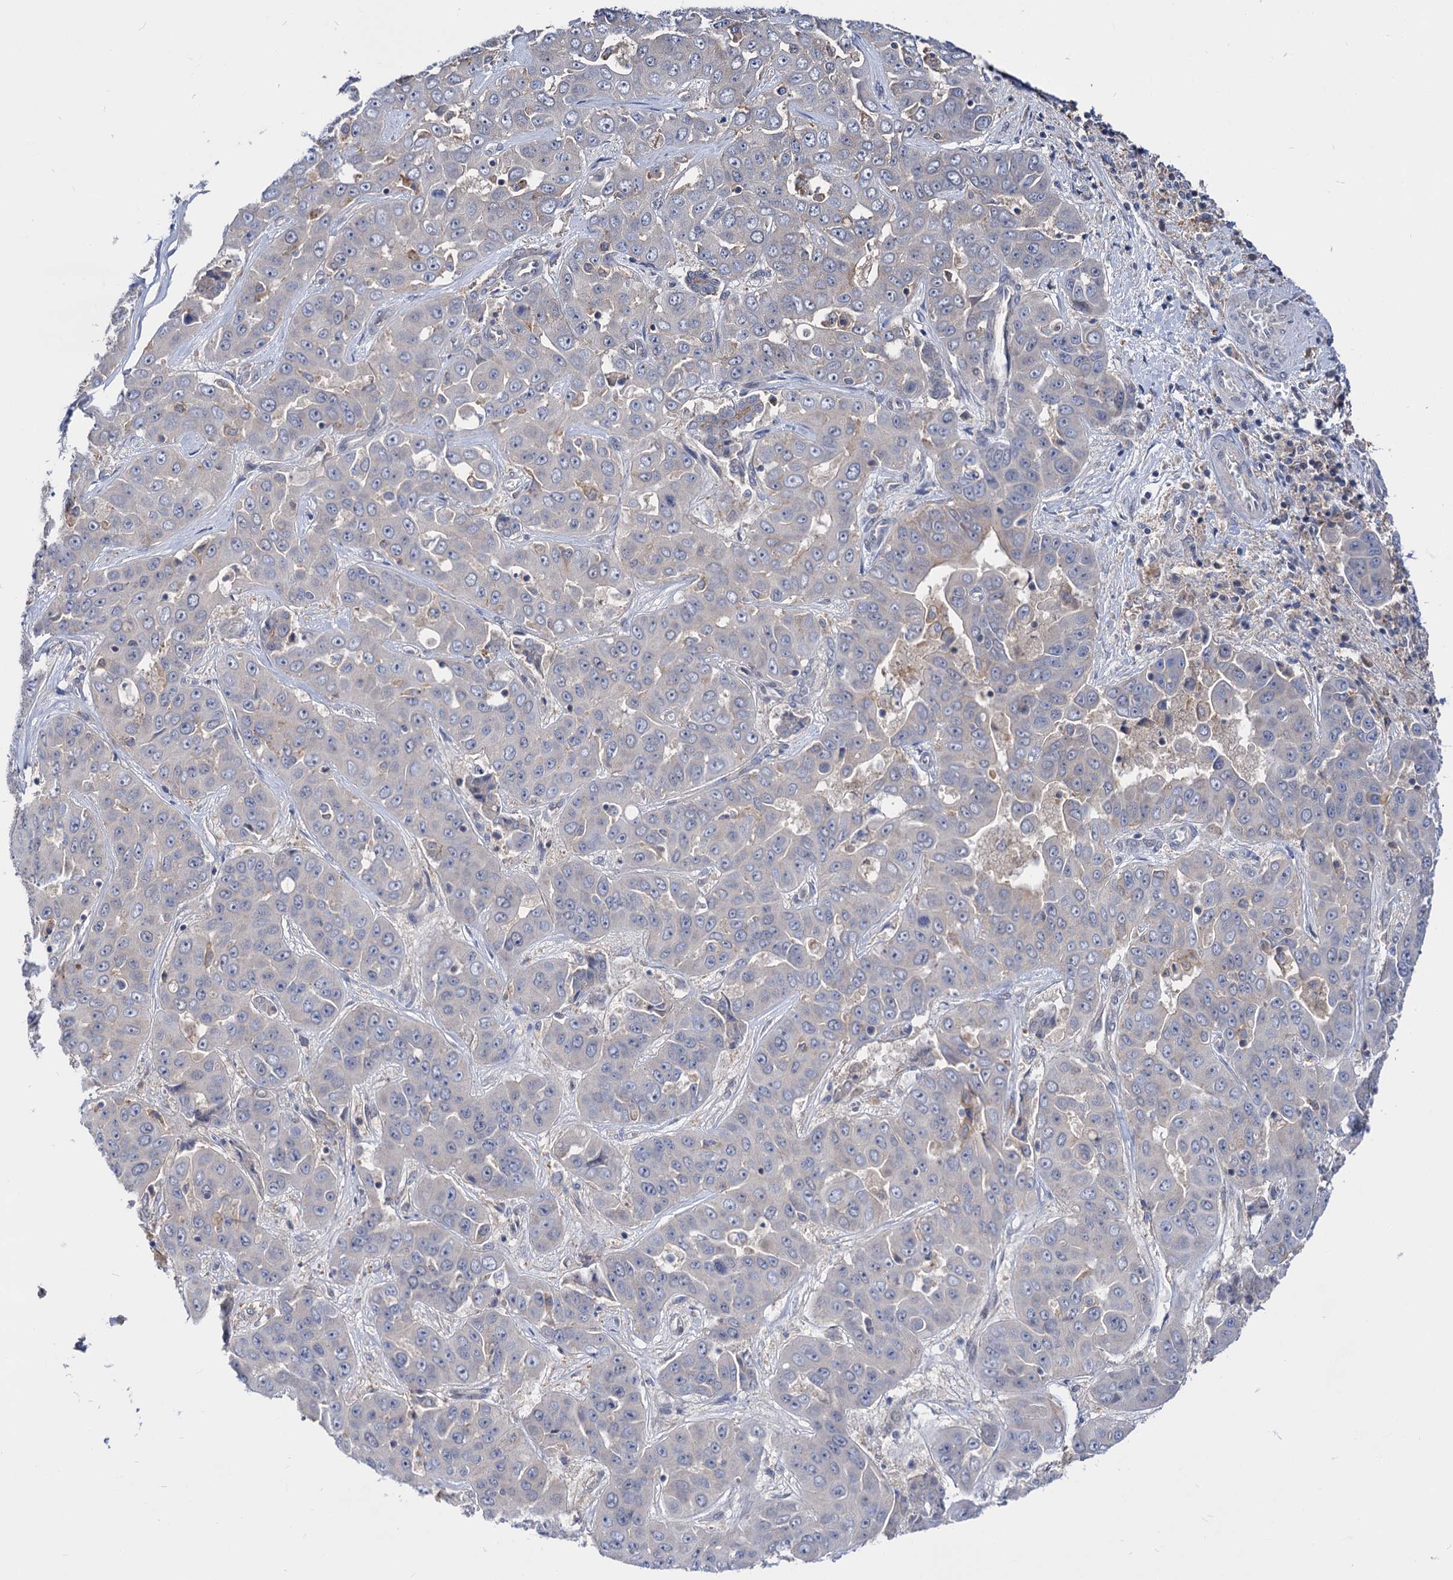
{"staining": {"intensity": "negative", "quantity": "none", "location": "none"}, "tissue": "liver cancer", "cell_type": "Tumor cells", "image_type": "cancer", "snomed": [{"axis": "morphology", "description": "Cholangiocarcinoma"}, {"axis": "topography", "description": "Liver"}], "caption": "Immunohistochemistry histopathology image of liver cancer (cholangiocarcinoma) stained for a protein (brown), which shows no staining in tumor cells.", "gene": "NEK10", "patient": {"sex": "female", "age": 52}}